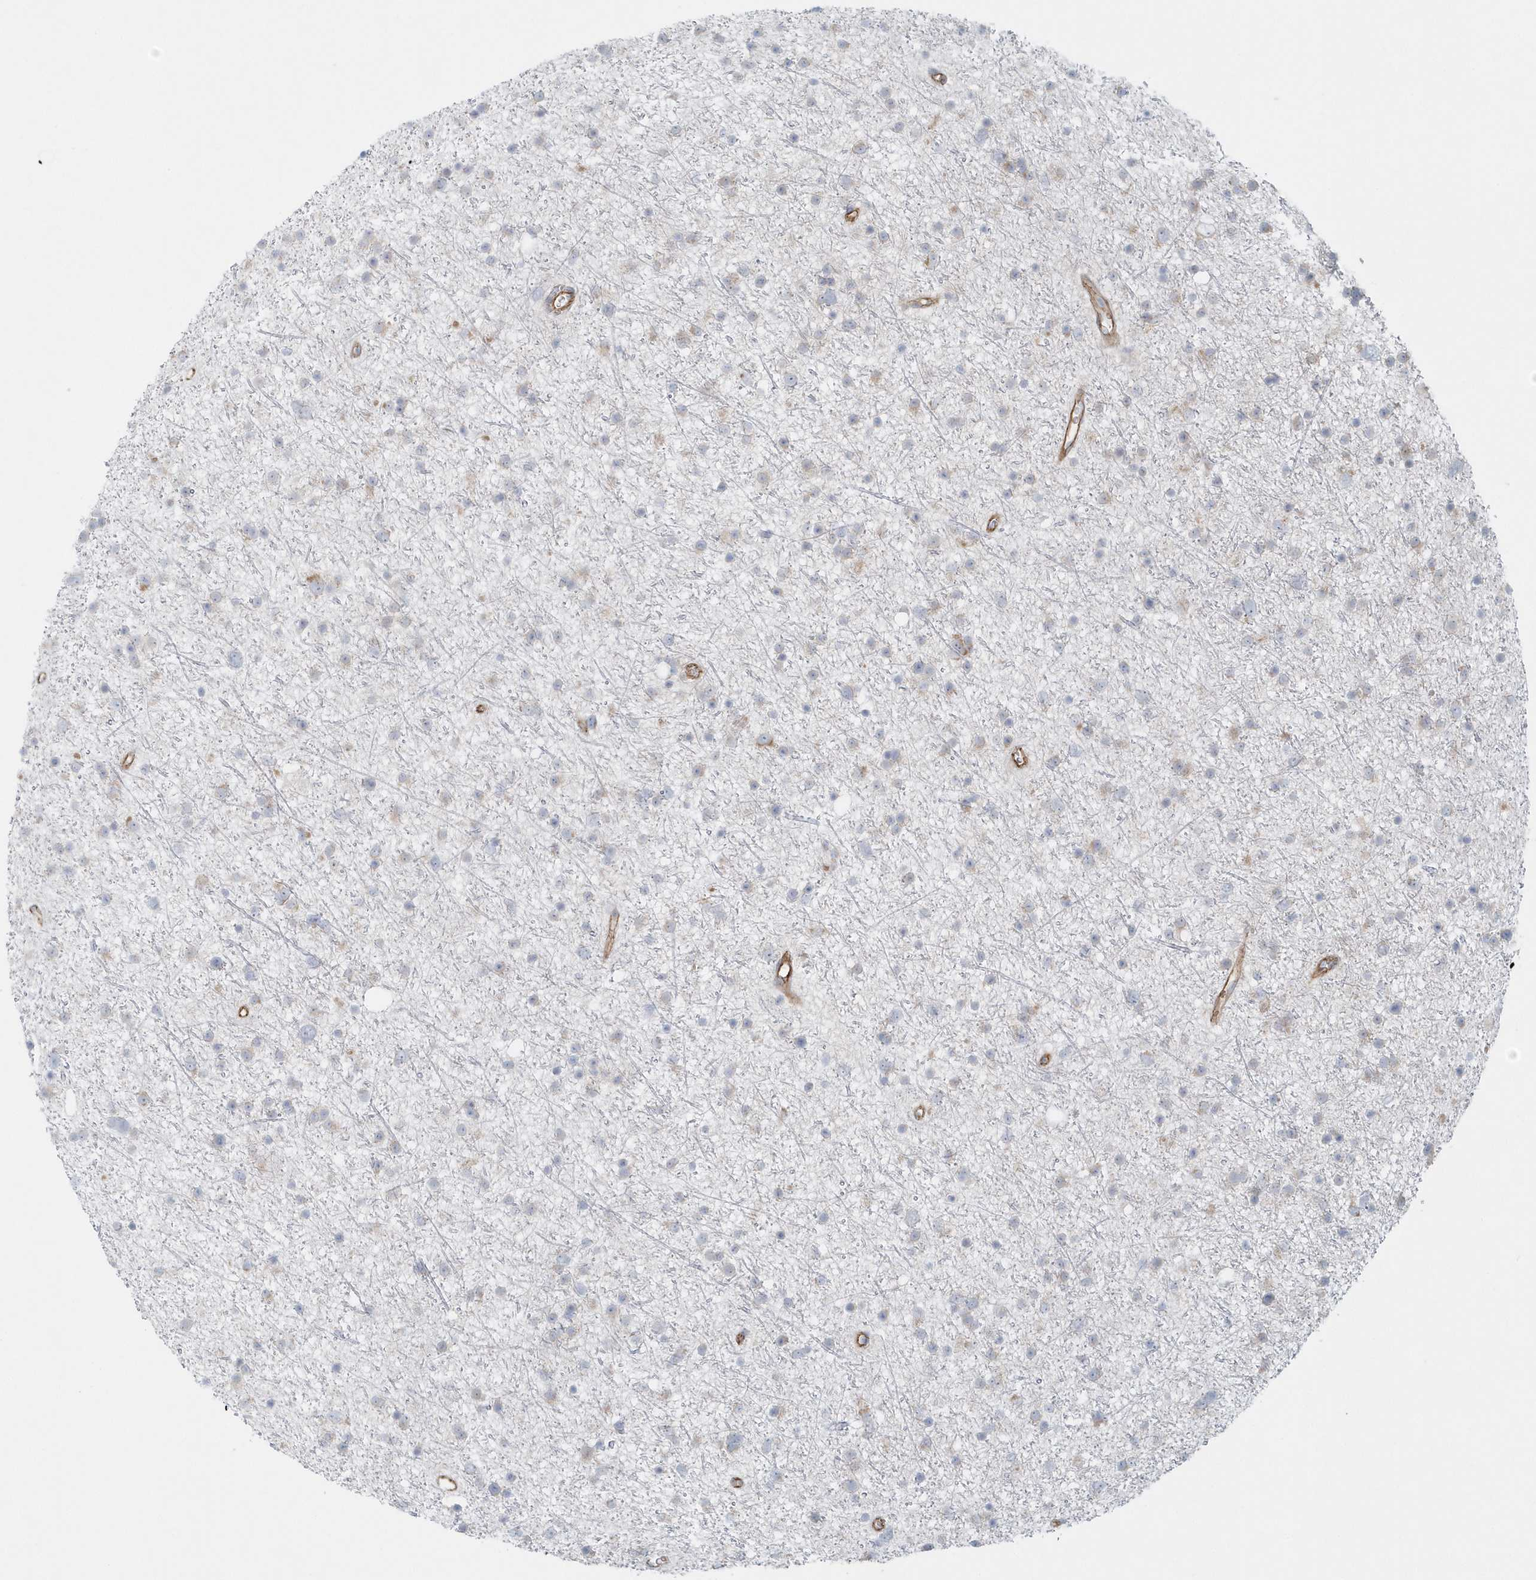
{"staining": {"intensity": "negative", "quantity": "none", "location": "none"}, "tissue": "glioma", "cell_type": "Tumor cells", "image_type": "cancer", "snomed": [{"axis": "morphology", "description": "Glioma, malignant, Low grade"}, {"axis": "topography", "description": "Cerebral cortex"}], "caption": "DAB (3,3'-diaminobenzidine) immunohistochemical staining of glioma exhibits no significant positivity in tumor cells. (DAB (3,3'-diaminobenzidine) IHC with hematoxylin counter stain).", "gene": "GPR152", "patient": {"sex": "female", "age": 39}}